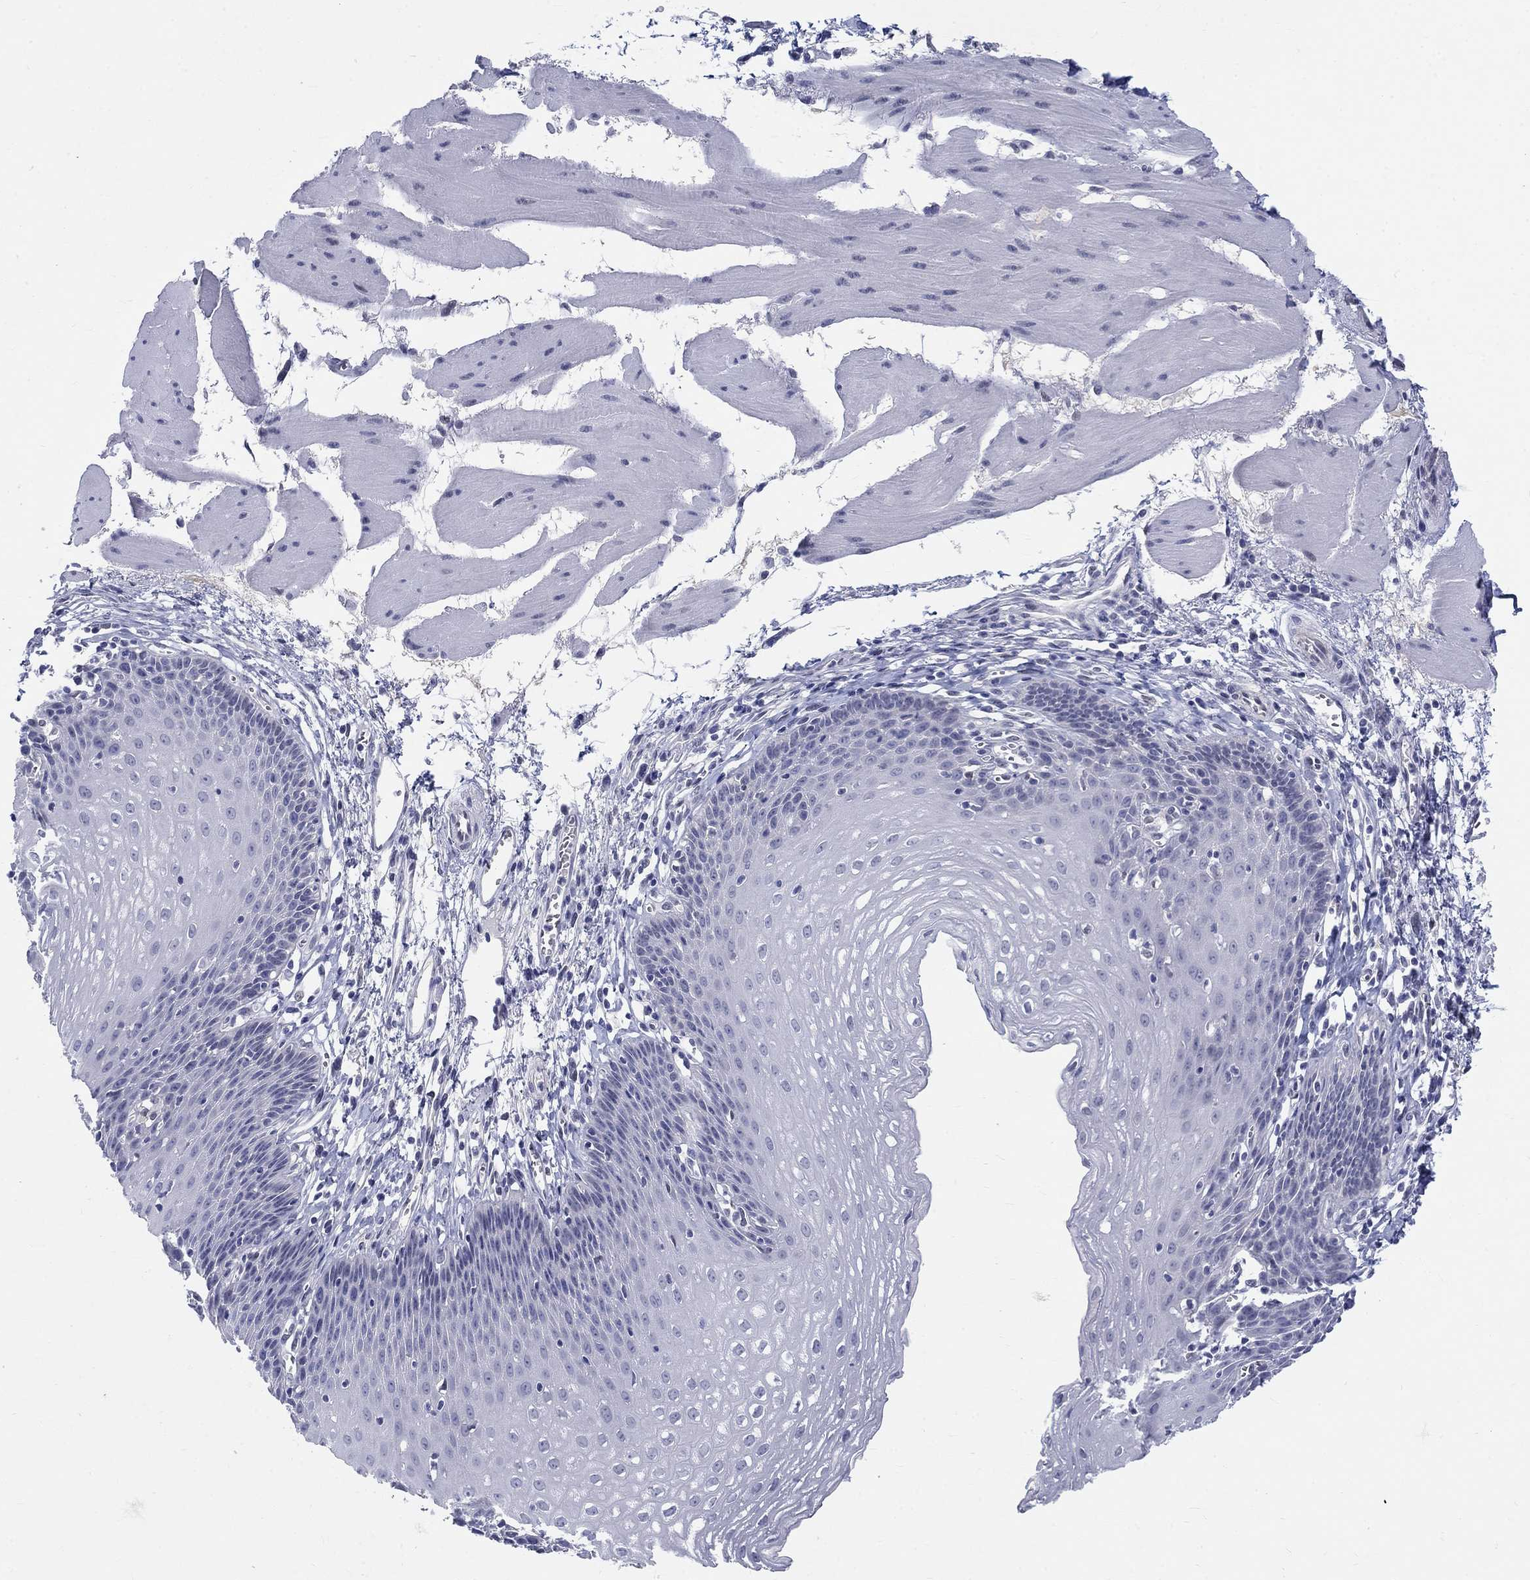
{"staining": {"intensity": "negative", "quantity": "none", "location": "none"}, "tissue": "esophagus", "cell_type": "Squamous epithelial cells", "image_type": "normal", "snomed": [{"axis": "morphology", "description": "Normal tissue, NOS"}, {"axis": "topography", "description": "Esophagus"}], "caption": "IHC of unremarkable esophagus reveals no staining in squamous epithelial cells.", "gene": "EGFLAM", "patient": {"sex": "female", "age": 64}}